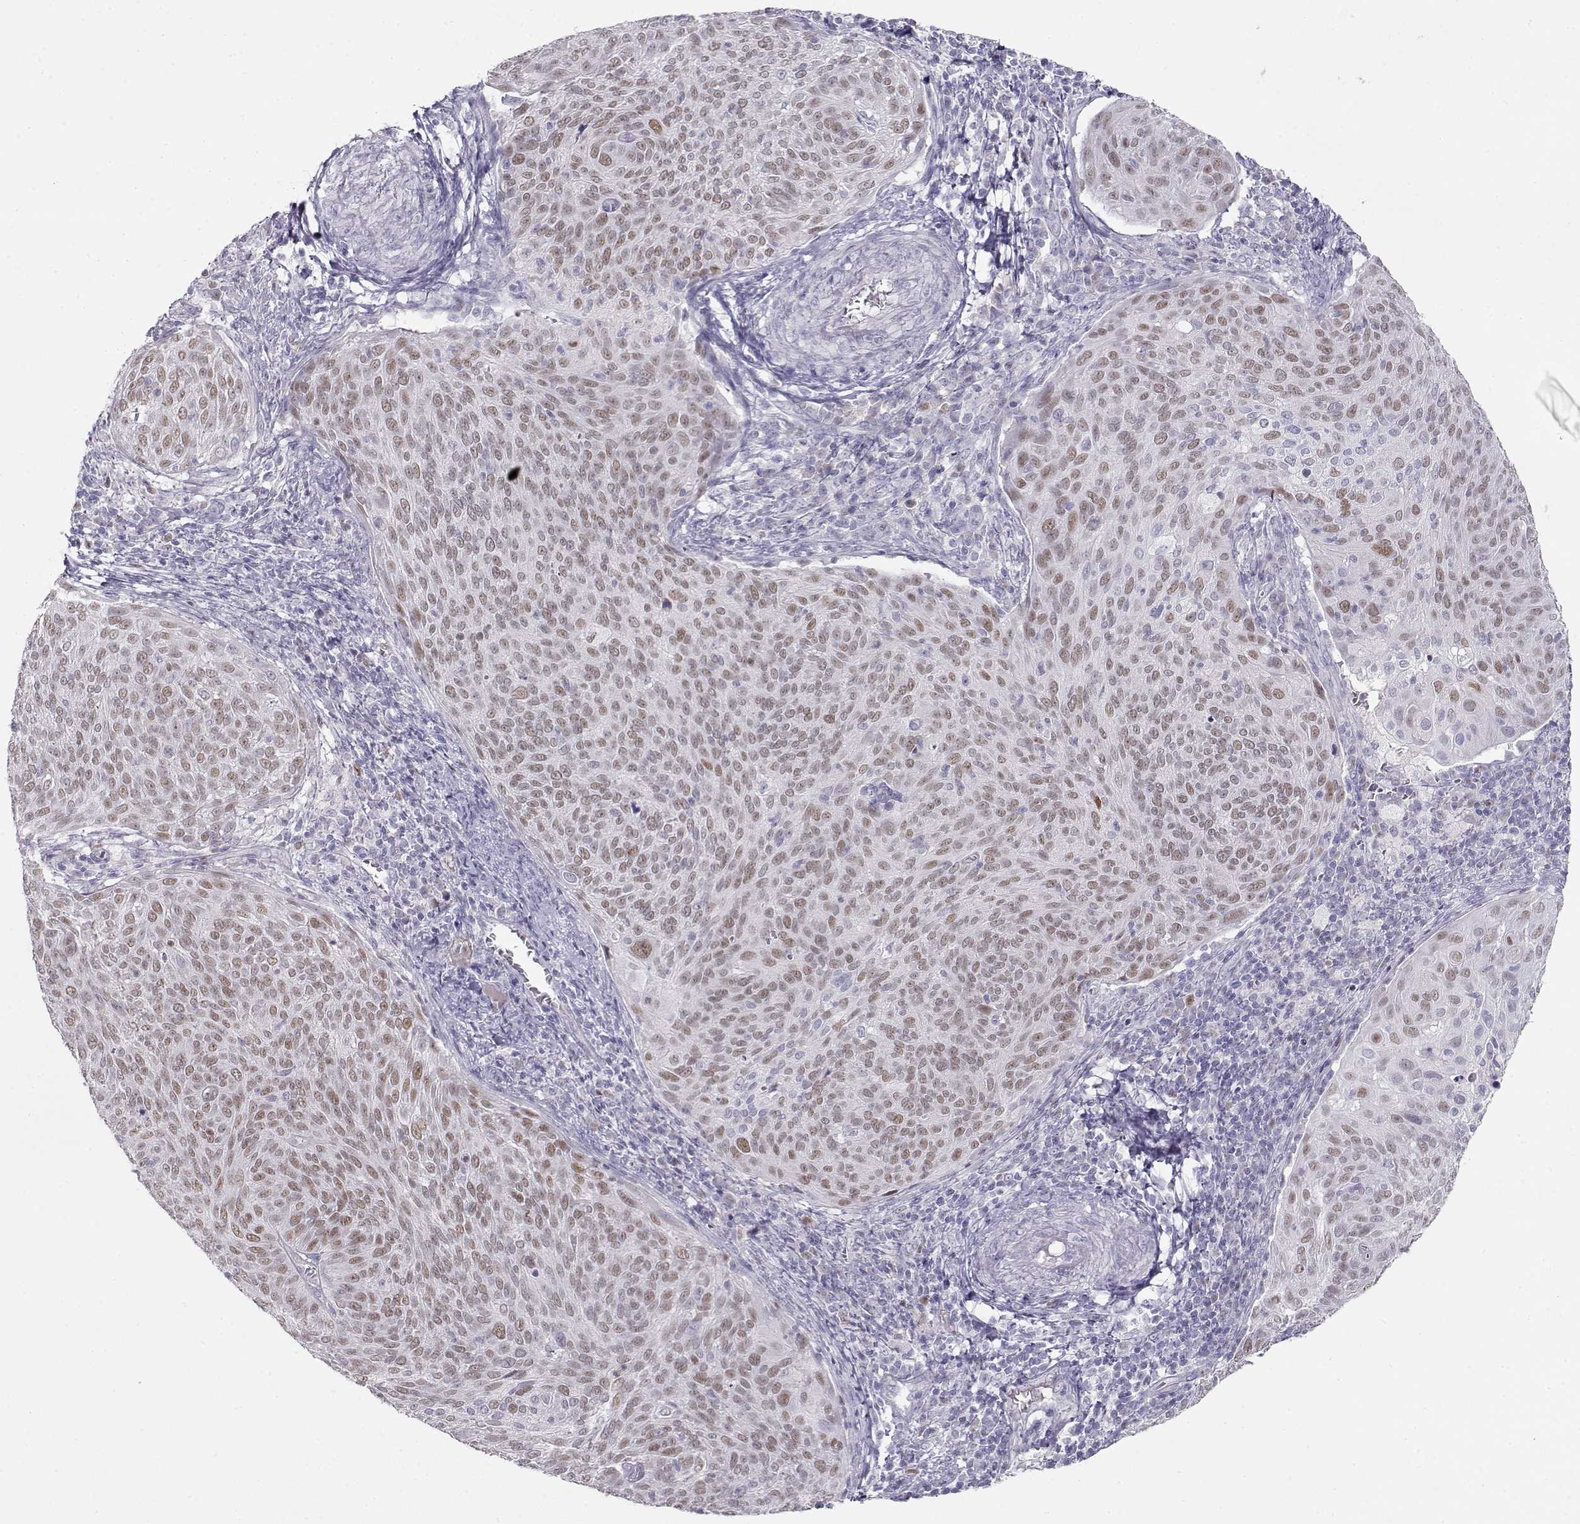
{"staining": {"intensity": "weak", "quantity": "25%-75%", "location": "nuclear"}, "tissue": "cervical cancer", "cell_type": "Tumor cells", "image_type": "cancer", "snomed": [{"axis": "morphology", "description": "Squamous cell carcinoma, NOS"}, {"axis": "topography", "description": "Cervix"}], "caption": "Immunohistochemical staining of human squamous cell carcinoma (cervical) shows low levels of weak nuclear protein expression in approximately 25%-75% of tumor cells. (Brightfield microscopy of DAB IHC at high magnification).", "gene": "OPN5", "patient": {"sex": "female", "age": 39}}